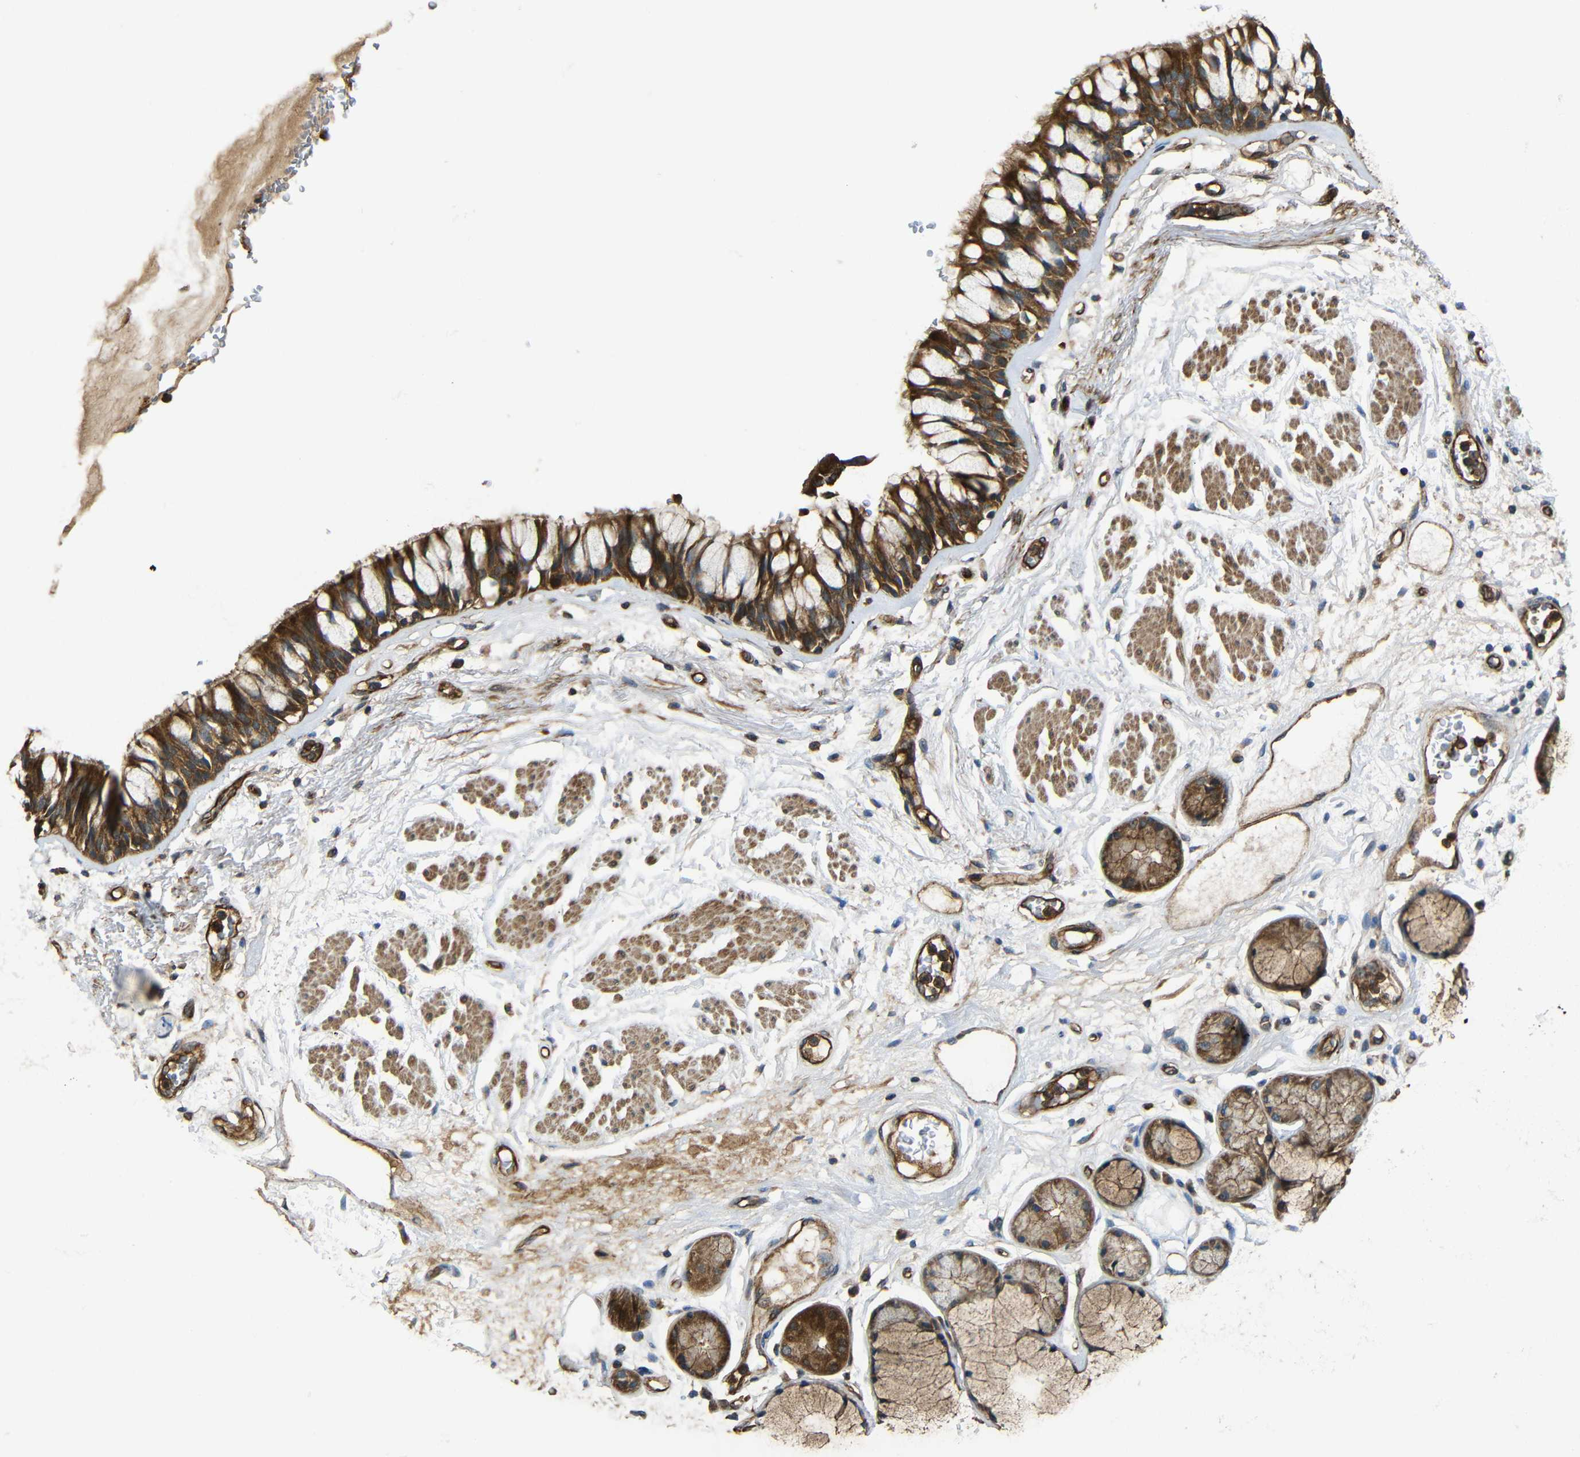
{"staining": {"intensity": "moderate", "quantity": ">75%", "location": "cytoplasmic/membranous"}, "tissue": "bronchus", "cell_type": "Respiratory epithelial cells", "image_type": "normal", "snomed": [{"axis": "morphology", "description": "Normal tissue, NOS"}, {"axis": "topography", "description": "Bronchus"}], "caption": "Protein analysis of unremarkable bronchus exhibits moderate cytoplasmic/membranous expression in approximately >75% of respiratory epithelial cells. The protein of interest is stained brown, and the nuclei are stained in blue (DAB IHC with brightfield microscopy, high magnification).", "gene": "PTCH1", "patient": {"sex": "male", "age": 66}}